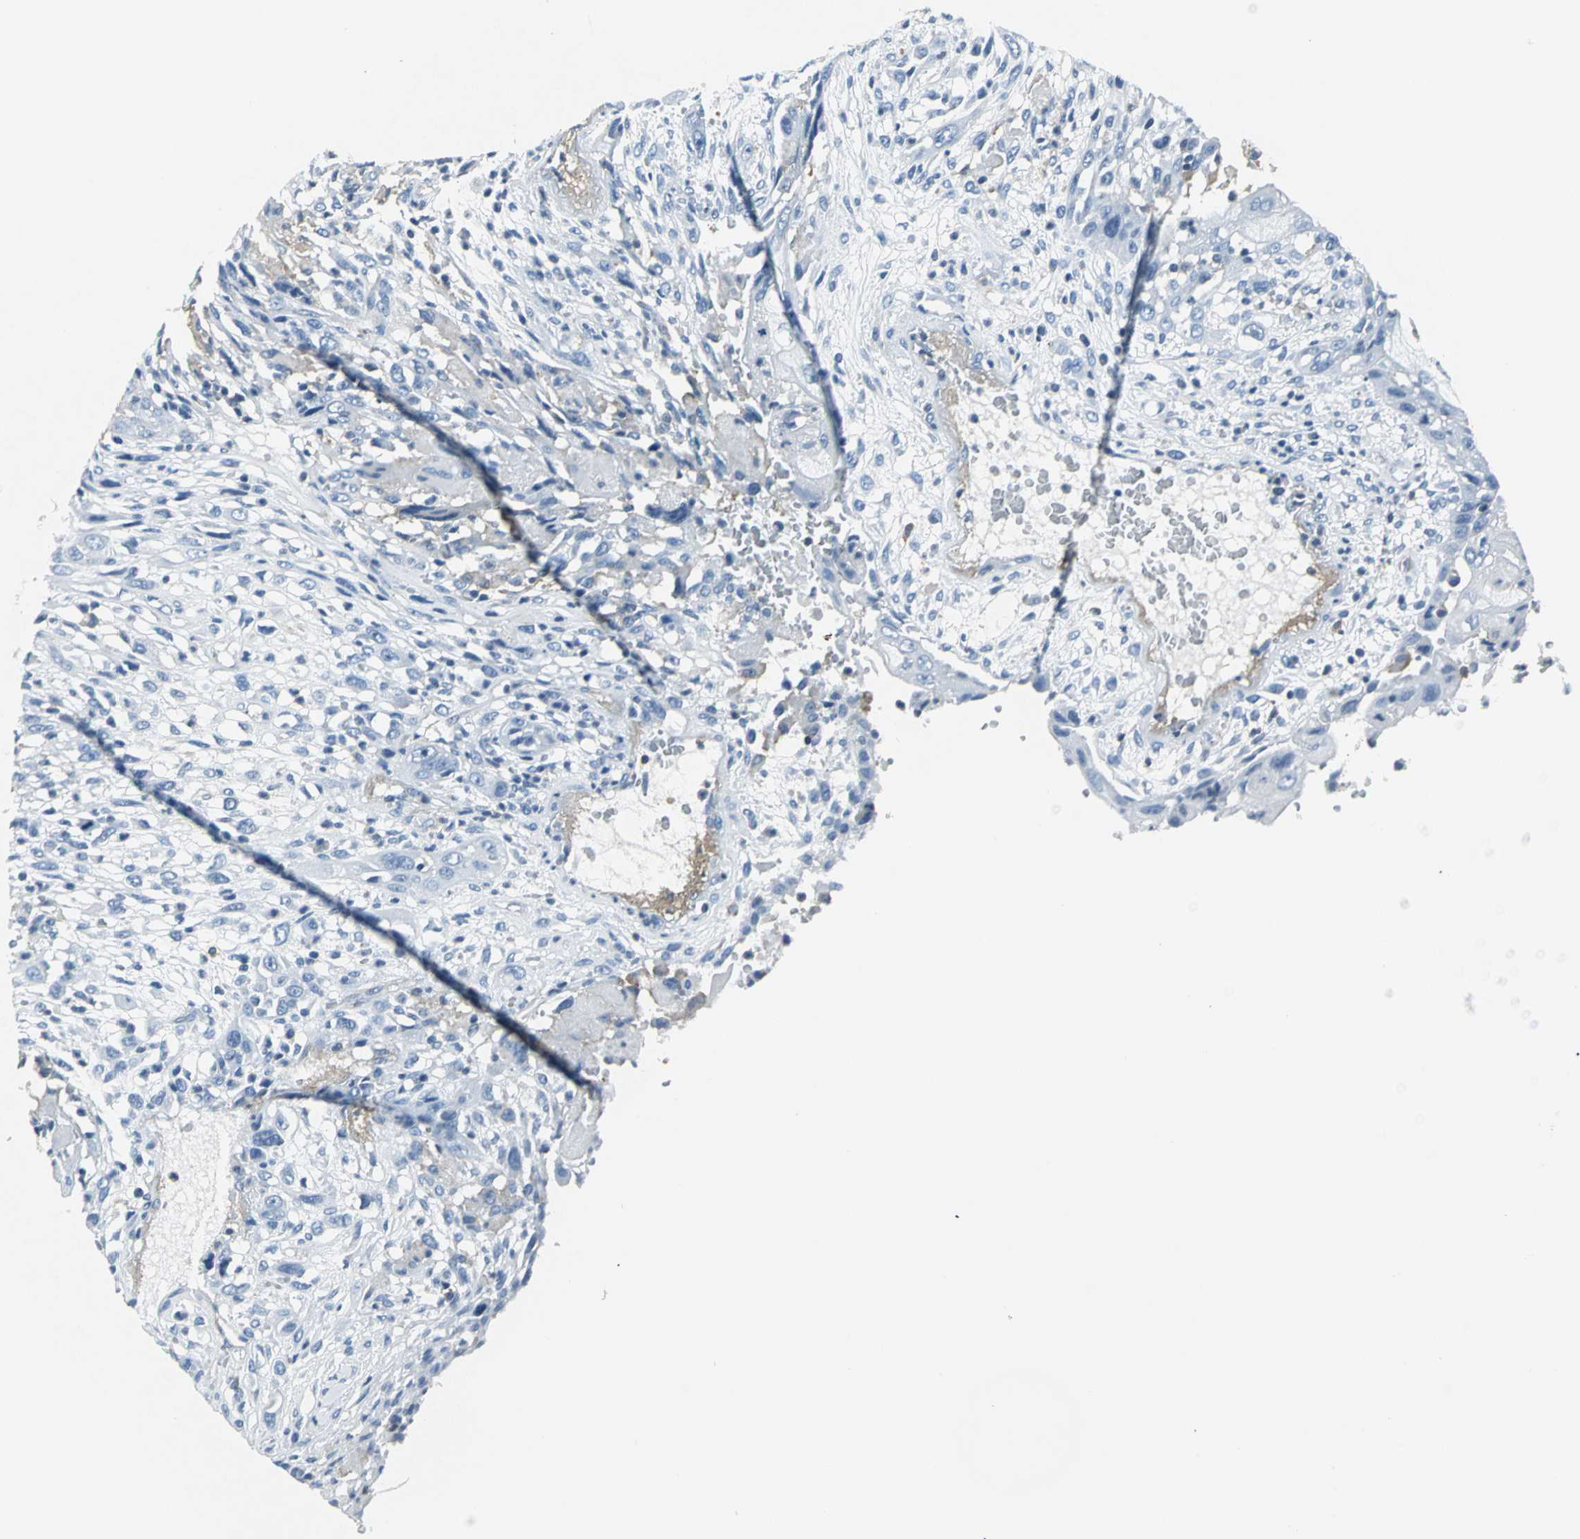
{"staining": {"intensity": "negative", "quantity": "none", "location": "none"}, "tissue": "head and neck cancer", "cell_type": "Tumor cells", "image_type": "cancer", "snomed": [{"axis": "morphology", "description": "Necrosis, NOS"}, {"axis": "morphology", "description": "Neoplasm, malignant, NOS"}, {"axis": "topography", "description": "Salivary gland"}, {"axis": "topography", "description": "Head-Neck"}], "caption": "This is an immunohistochemistry (IHC) micrograph of human head and neck neoplasm (malignant). There is no positivity in tumor cells.", "gene": "IQGAP2", "patient": {"sex": "male", "age": 43}}